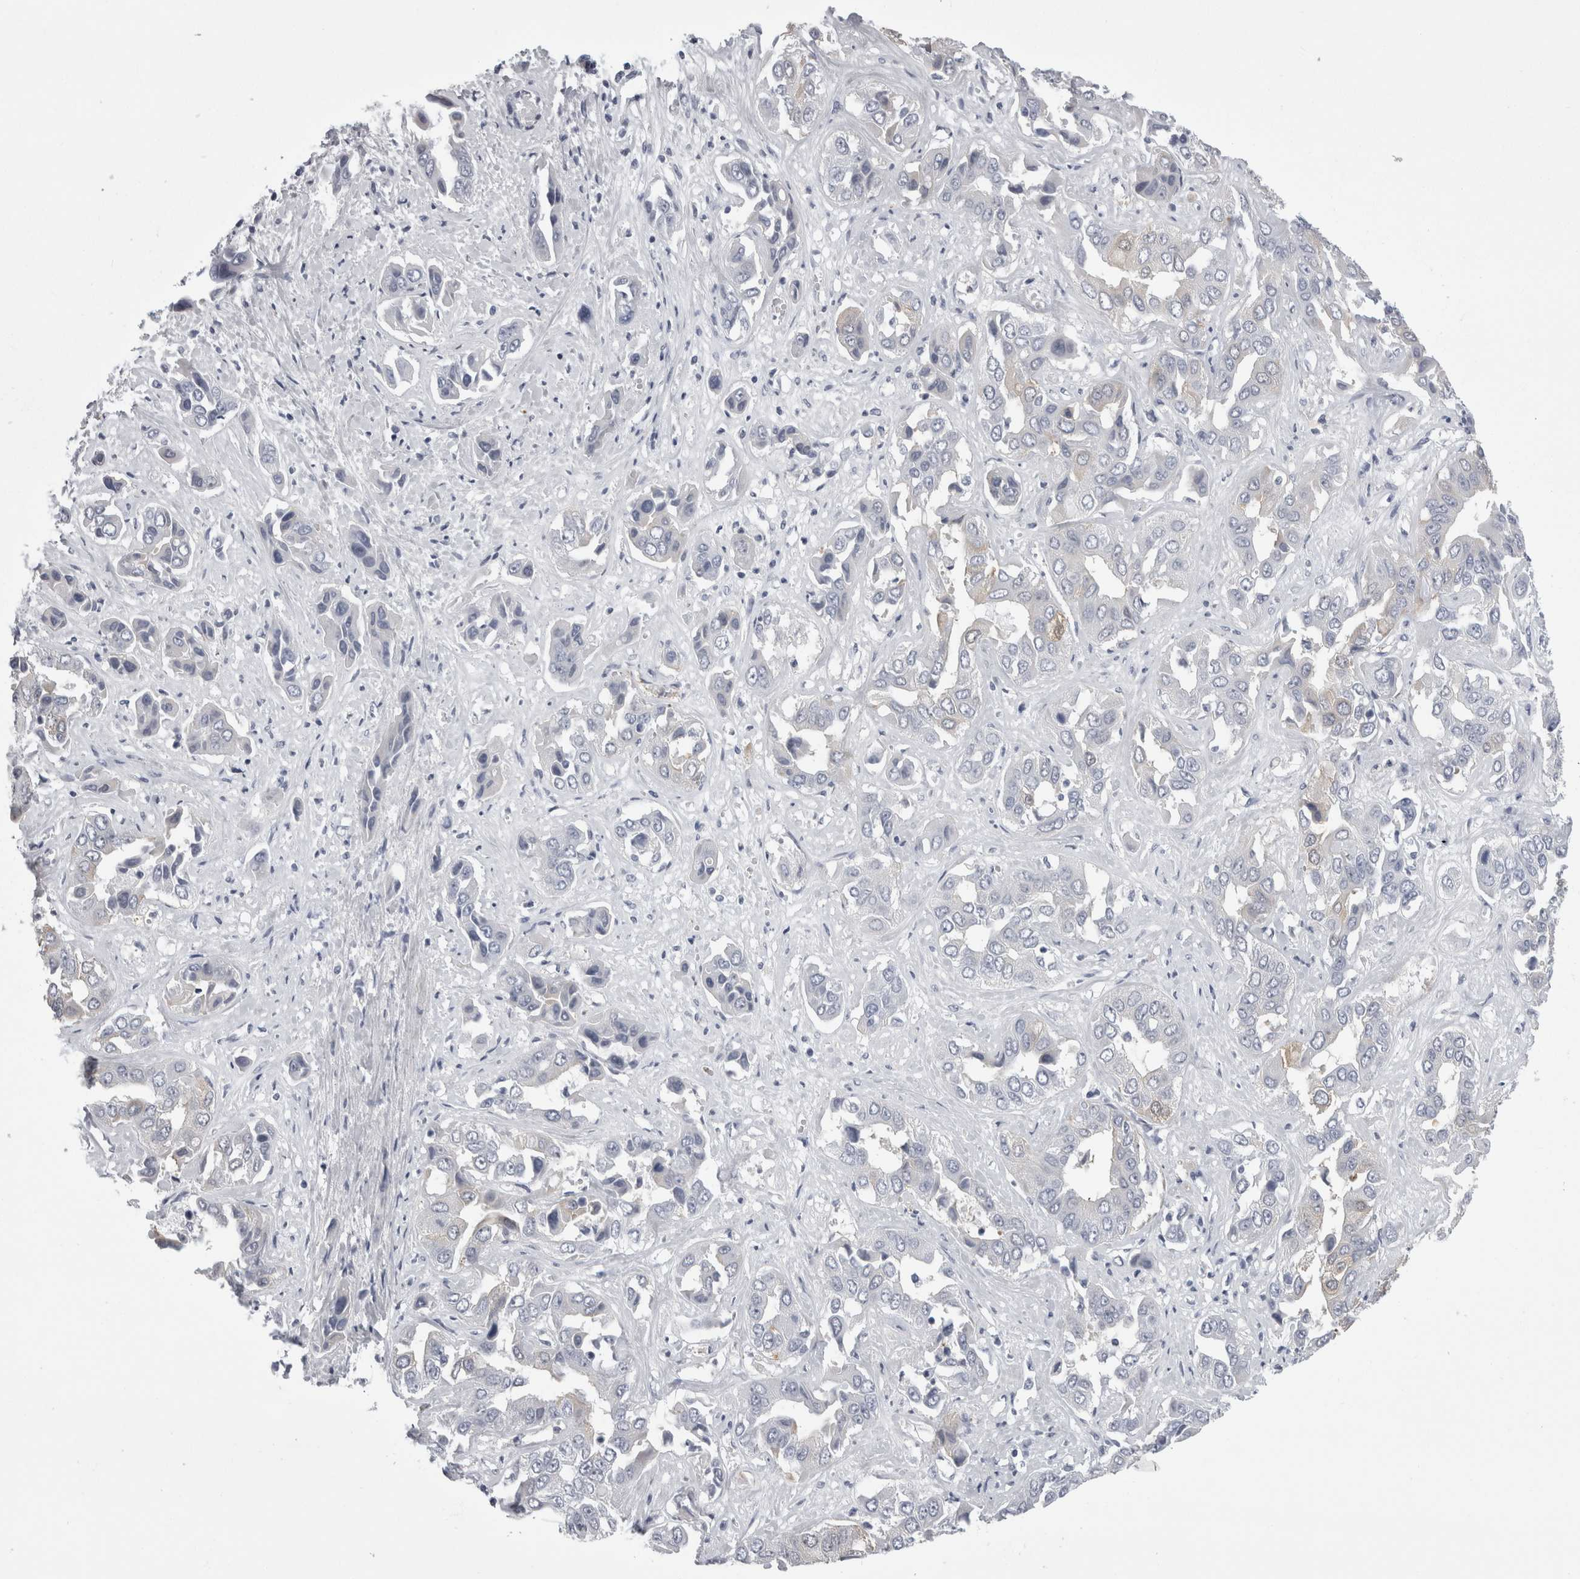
{"staining": {"intensity": "negative", "quantity": "none", "location": "none"}, "tissue": "liver cancer", "cell_type": "Tumor cells", "image_type": "cancer", "snomed": [{"axis": "morphology", "description": "Cholangiocarcinoma"}, {"axis": "topography", "description": "Liver"}], "caption": "DAB immunohistochemical staining of human liver cancer demonstrates no significant positivity in tumor cells.", "gene": "ALDH8A1", "patient": {"sex": "female", "age": 52}}